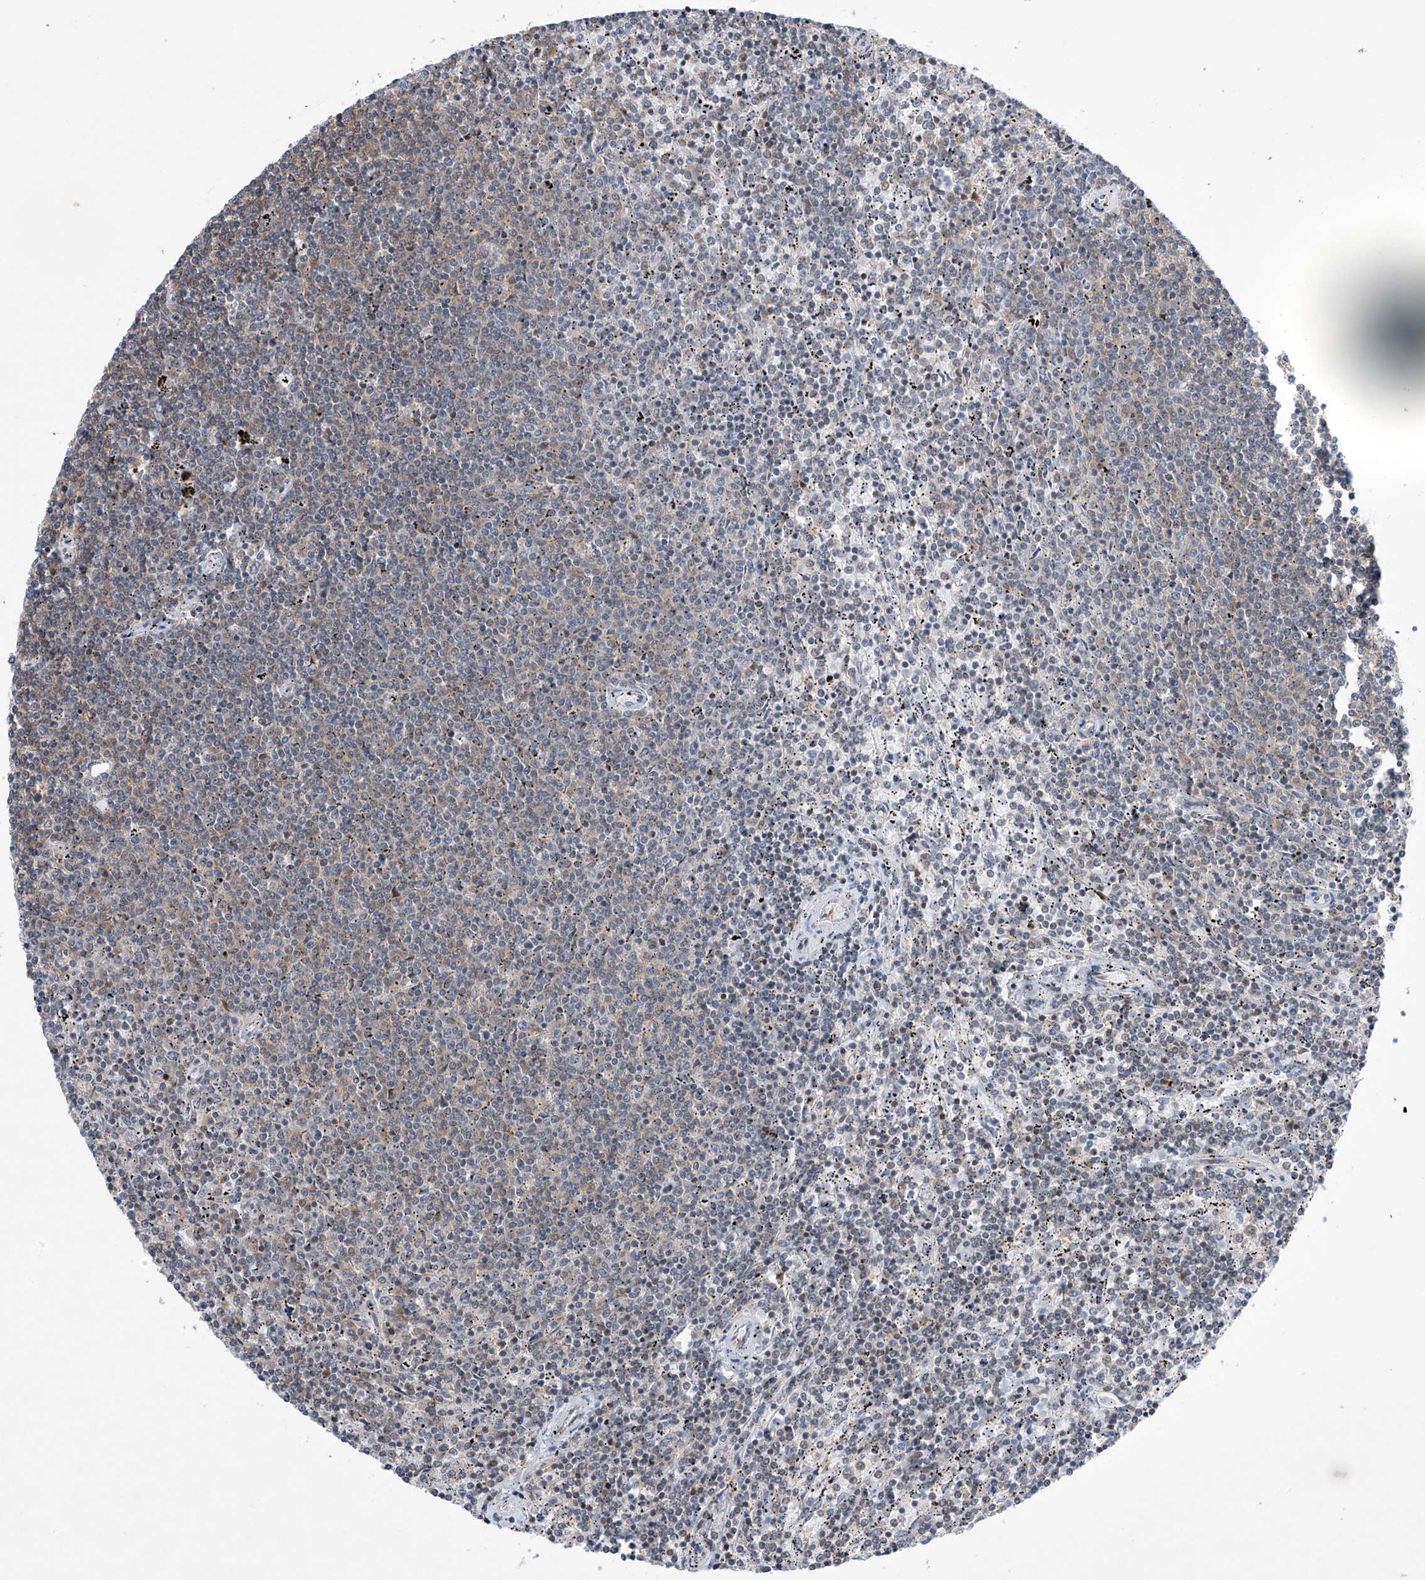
{"staining": {"intensity": "weak", "quantity": "25%-75%", "location": "cytoplasmic/membranous"}, "tissue": "lymphoma", "cell_type": "Tumor cells", "image_type": "cancer", "snomed": [{"axis": "morphology", "description": "Malignant lymphoma, non-Hodgkin's type, Low grade"}, {"axis": "topography", "description": "Spleen"}], "caption": "Weak cytoplasmic/membranous expression for a protein is identified in about 25%-75% of tumor cells of low-grade malignant lymphoma, non-Hodgkin's type using immunohistochemistry (IHC).", "gene": "MSL3", "patient": {"sex": "female", "age": 50}}